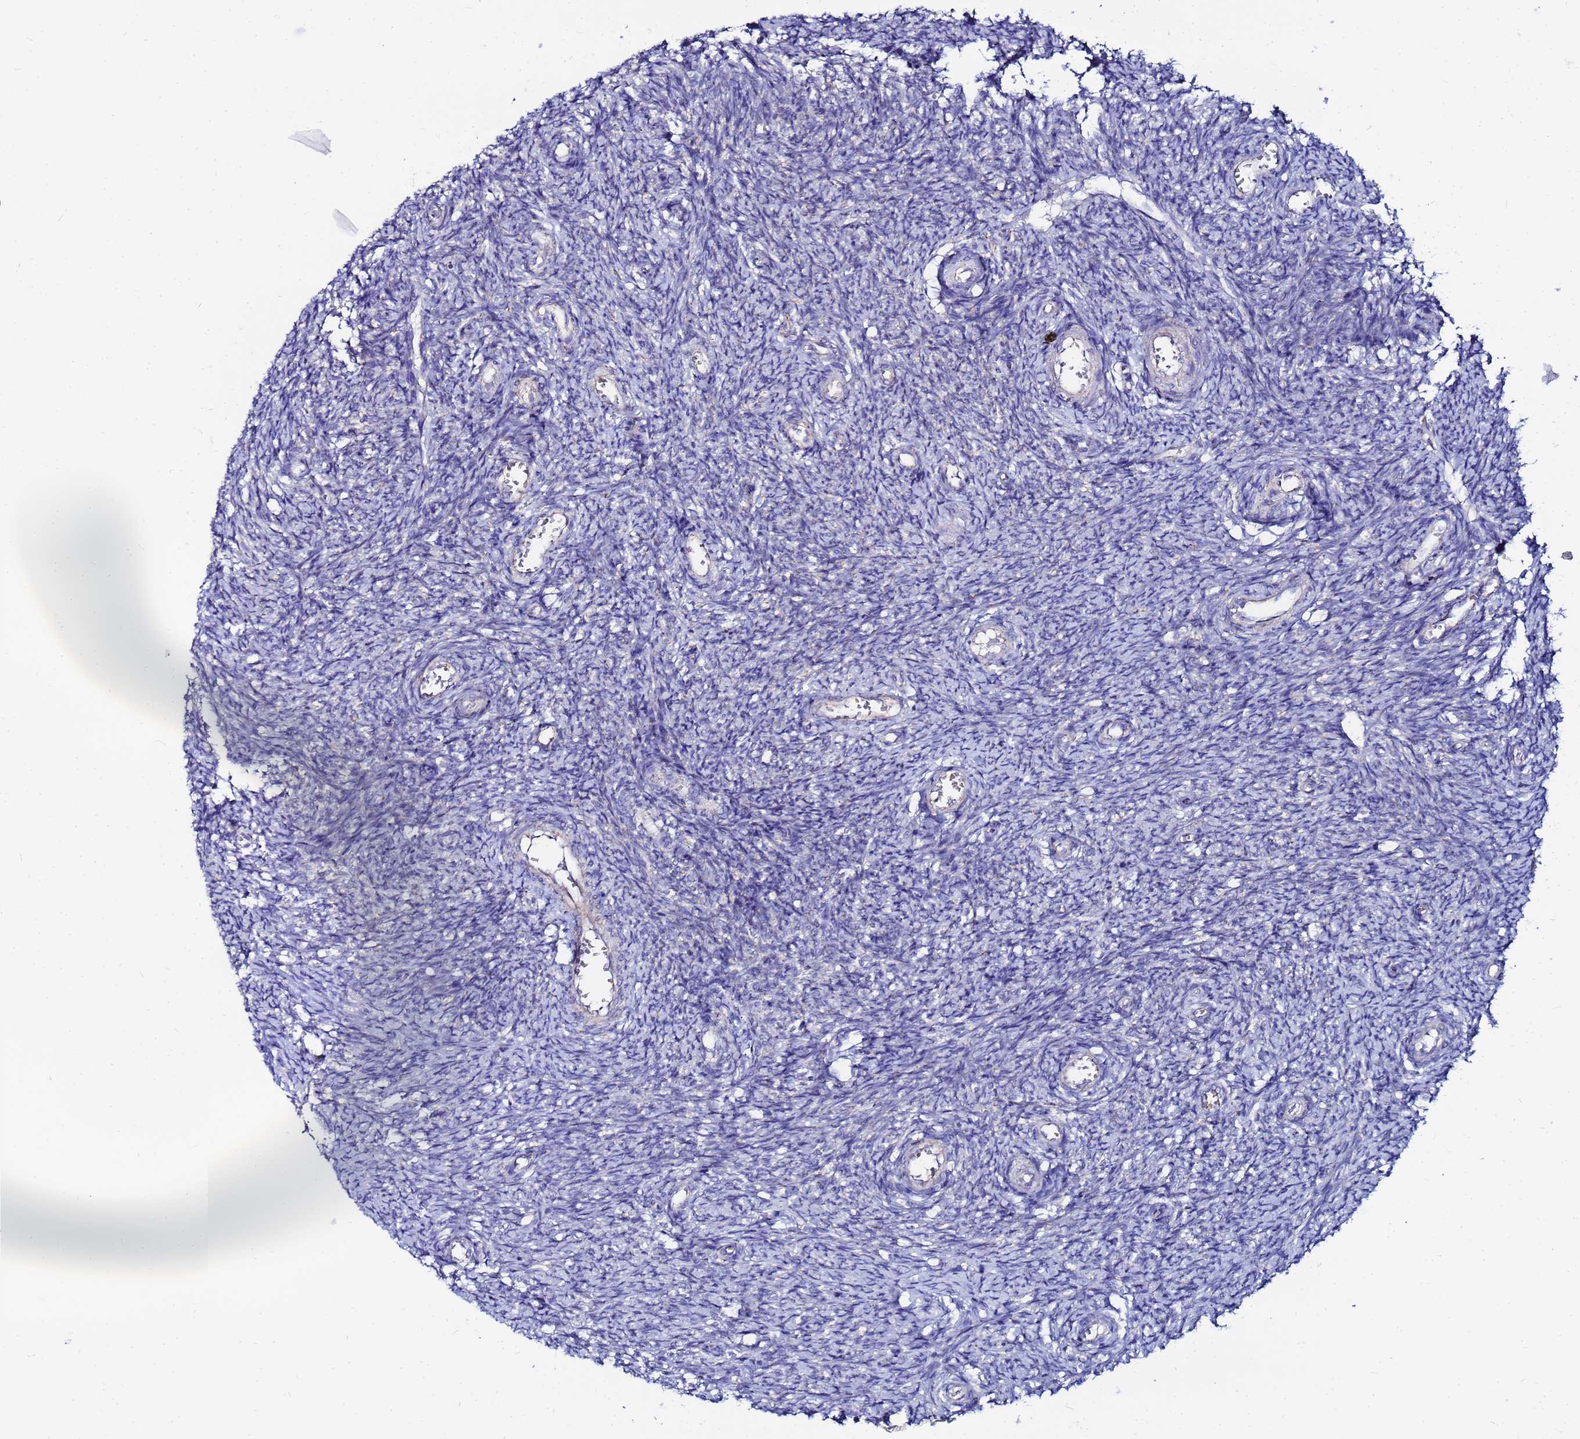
{"staining": {"intensity": "negative", "quantity": "none", "location": "none"}, "tissue": "ovary", "cell_type": "Ovarian stroma cells", "image_type": "normal", "snomed": [{"axis": "morphology", "description": "Normal tissue, NOS"}, {"axis": "topography", "description": "Ovary"}], "caption": "IHC of unremarkable ovary reveals no expression in ovarian stroma cells.", "gene": "FAHD2A", "patient": {"sex": "female", "age": 44}}